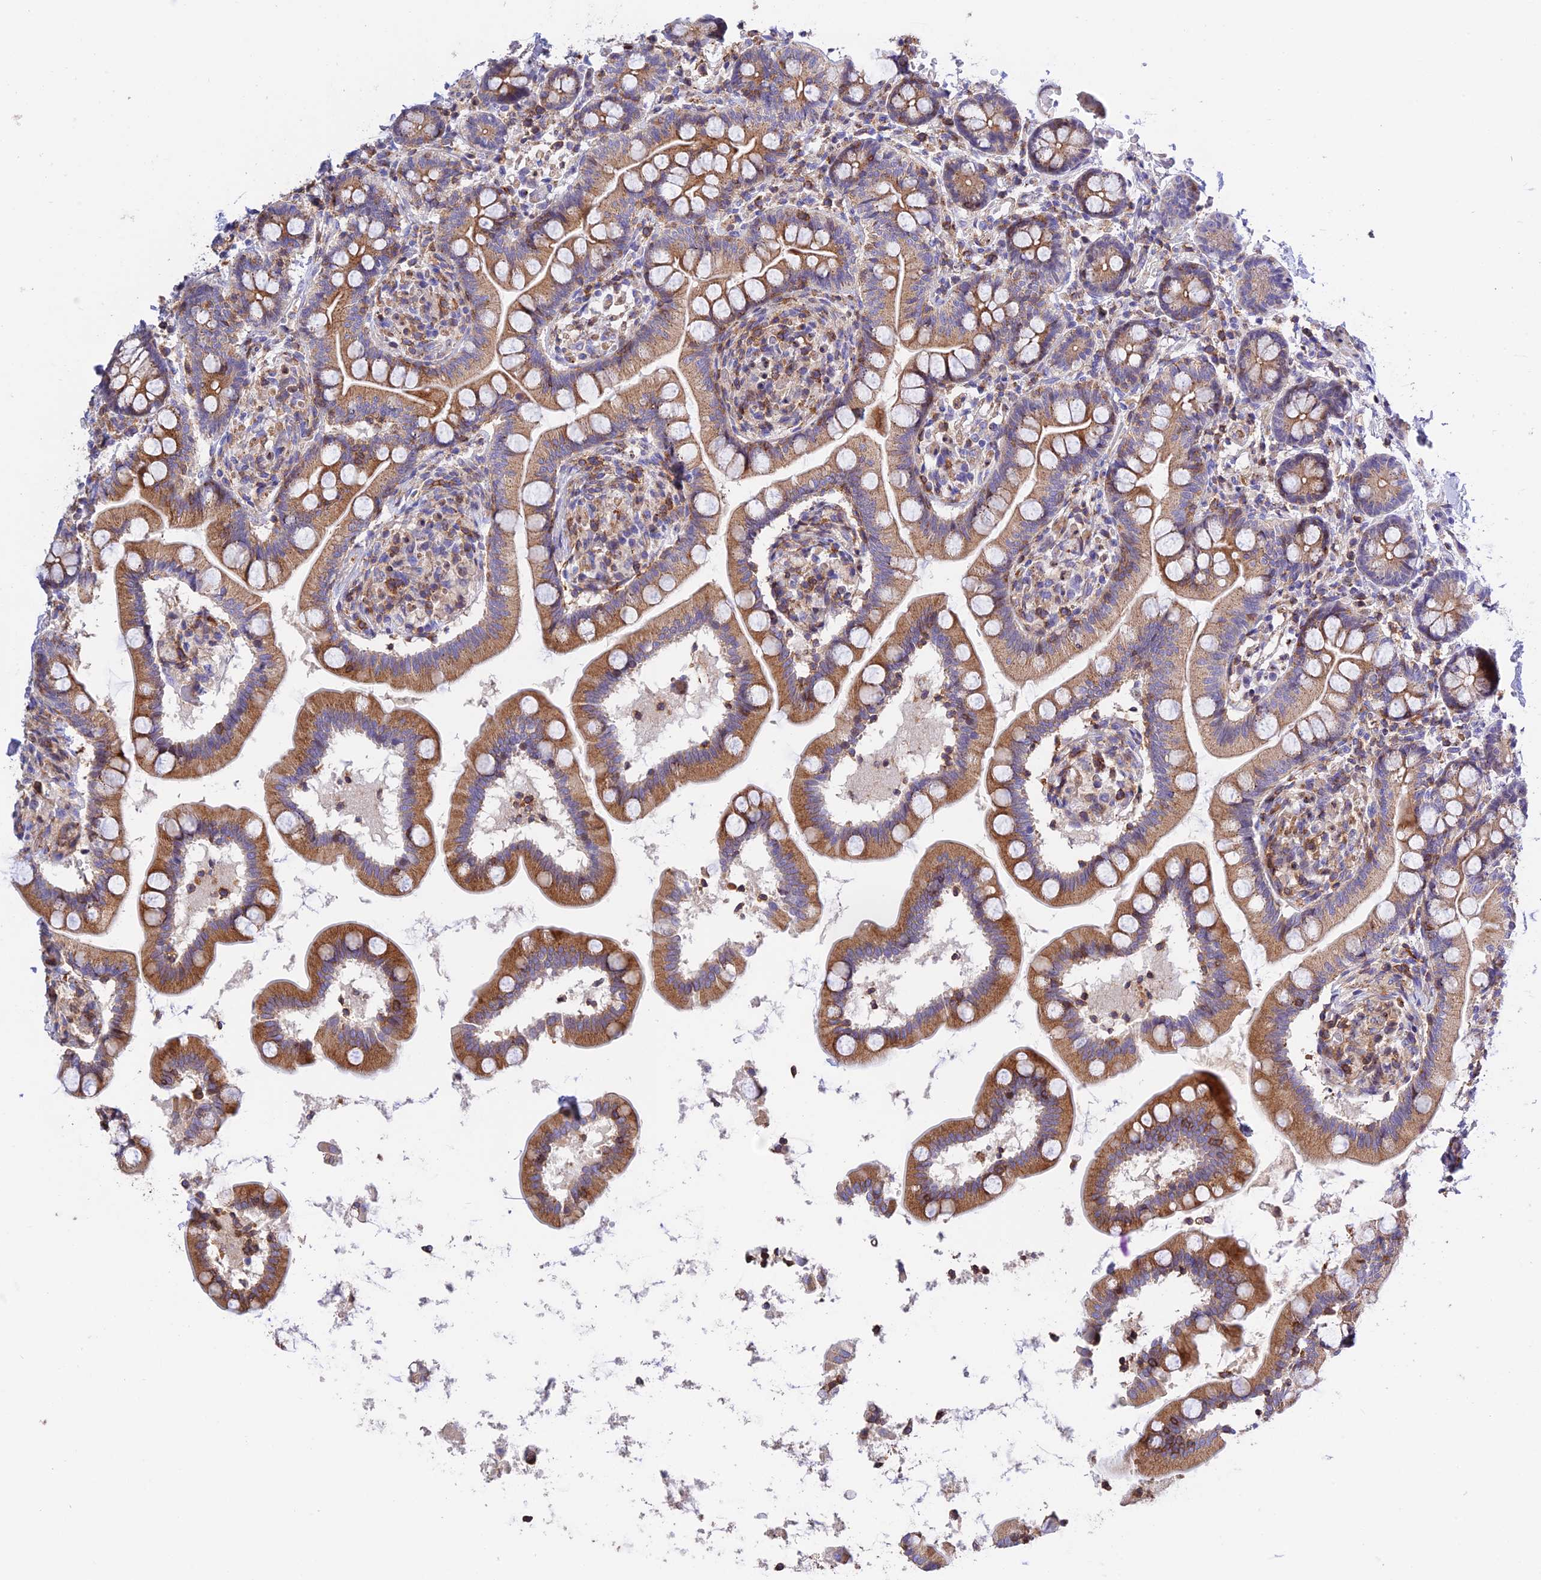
{"staining": {"intensity": "moderate", "quantity": ">75%", "location": "cytoplasmic/membranous"}, "tissue": "small intestine", "cell_type": "Glandular cells", "image_type": "normal", "snomed": [{"axis": "morphology", "description": "Normal tissue, NOS"}, {"axis": "topography", "description": "Small intestine"}], "caption": "Small intestine stained for a protein (brown) demonstrates moderate cytoplasmic/membranous positive staining in about >75% of glandular cells.", "gene": "PRIM1", "patient": {"sex": "female", "age": 64}}